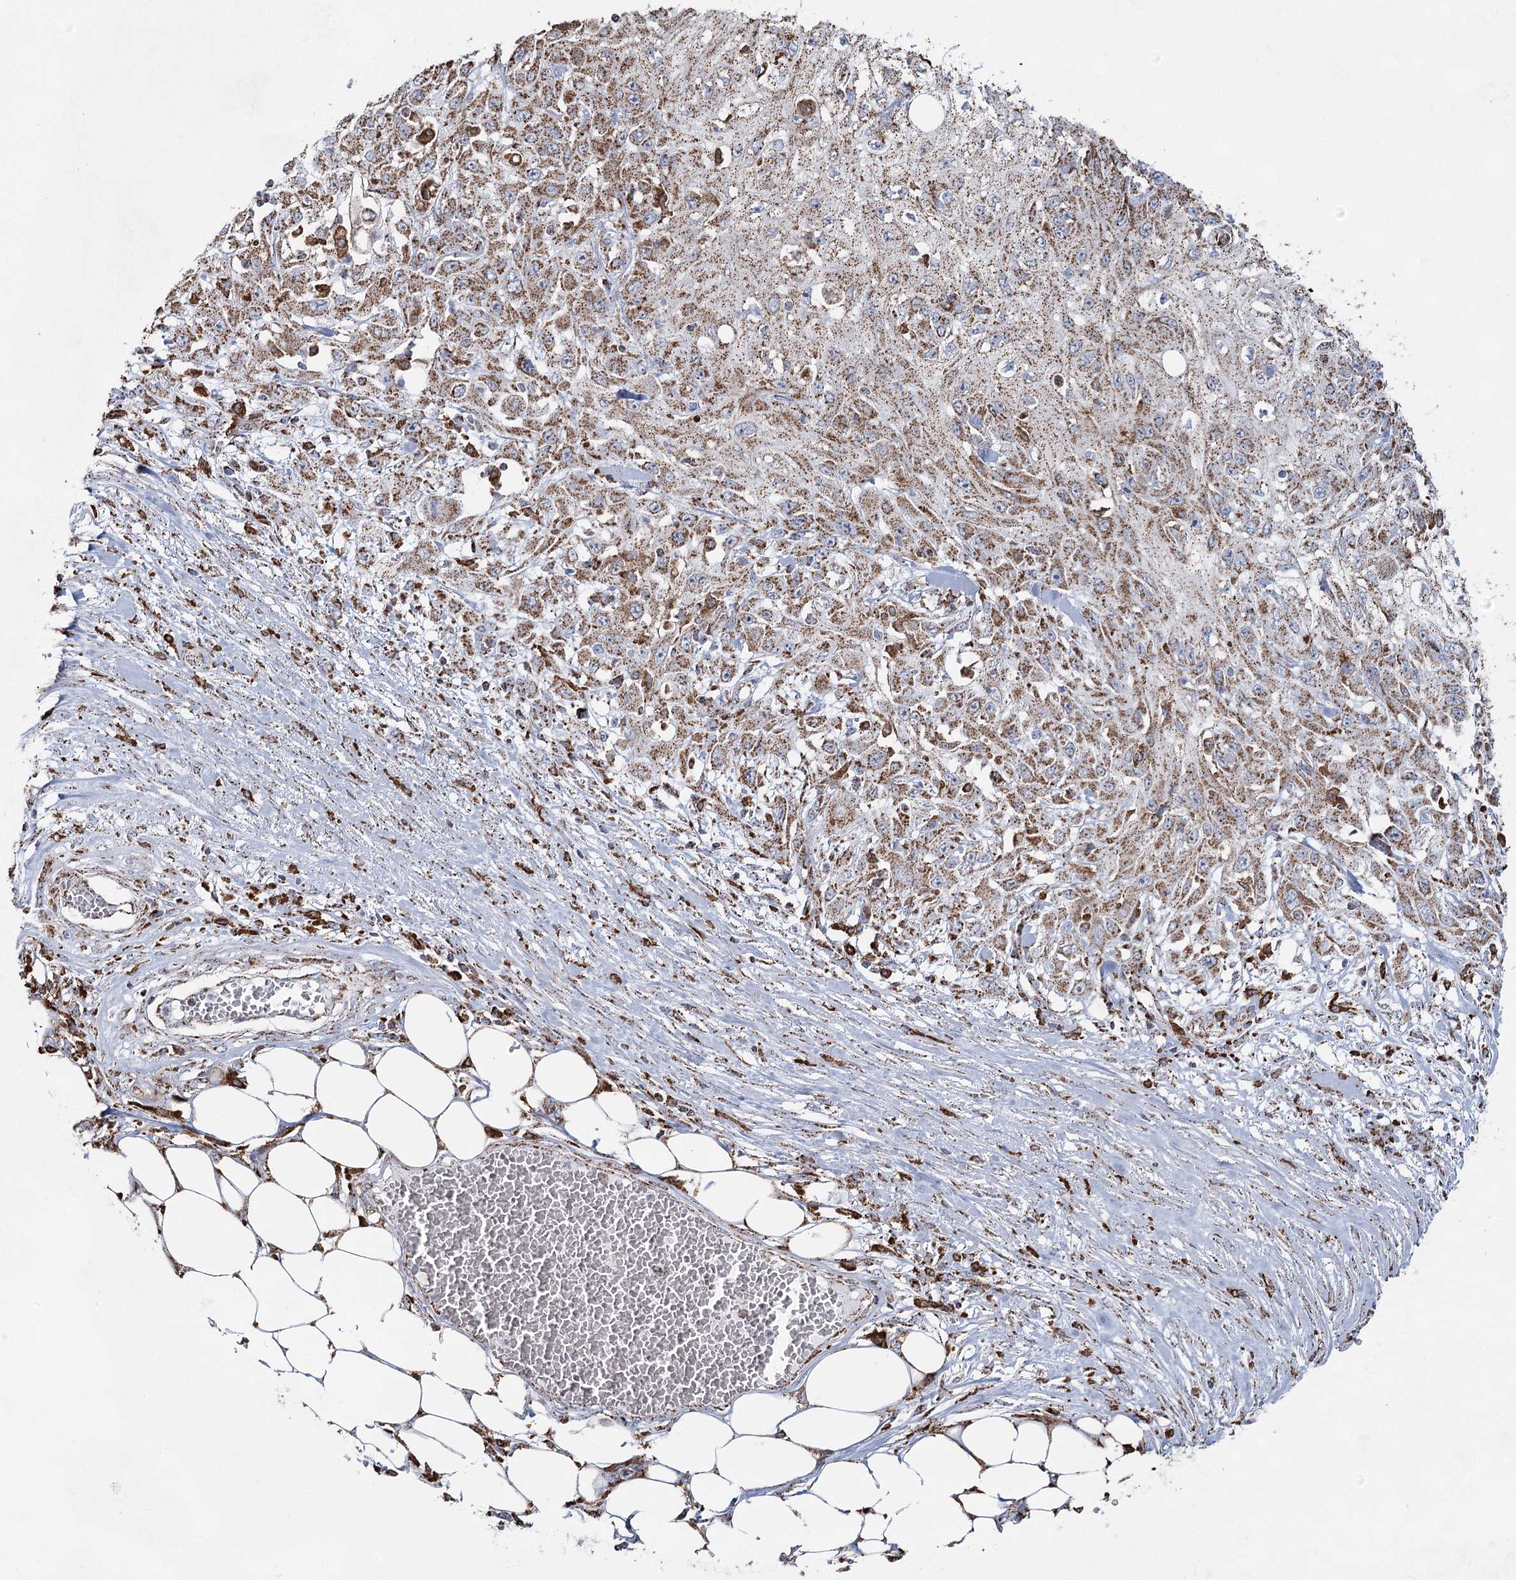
{"staining": {"intensity": "moderate", "quantity": ">75%", "location": "cytoplasmic/membranous"}, "tissue": "skin cancer", "cell_type": "Tumor cells", "image_type": "cancer", "snomed": [{"axis": "morphology", "description": "Squamous cell carcinoma, NOS"}, {"axis": "morphology", "description": "Squamous cell carcinoma, metastatic, NOS"}, {"axis": "topography", "description": "Skin"}, {"axis": "topography", "description": "Lymph node"}], "caption": "Protein expression by IHC demonstrates moderate cytoplasmic/membranous positivity in approximately >75% of tumor cells in metastatic squamous cell carcinoma (skin).", "gene": "CWF19L1", "patient": {"sex": "male", "age": 75}}